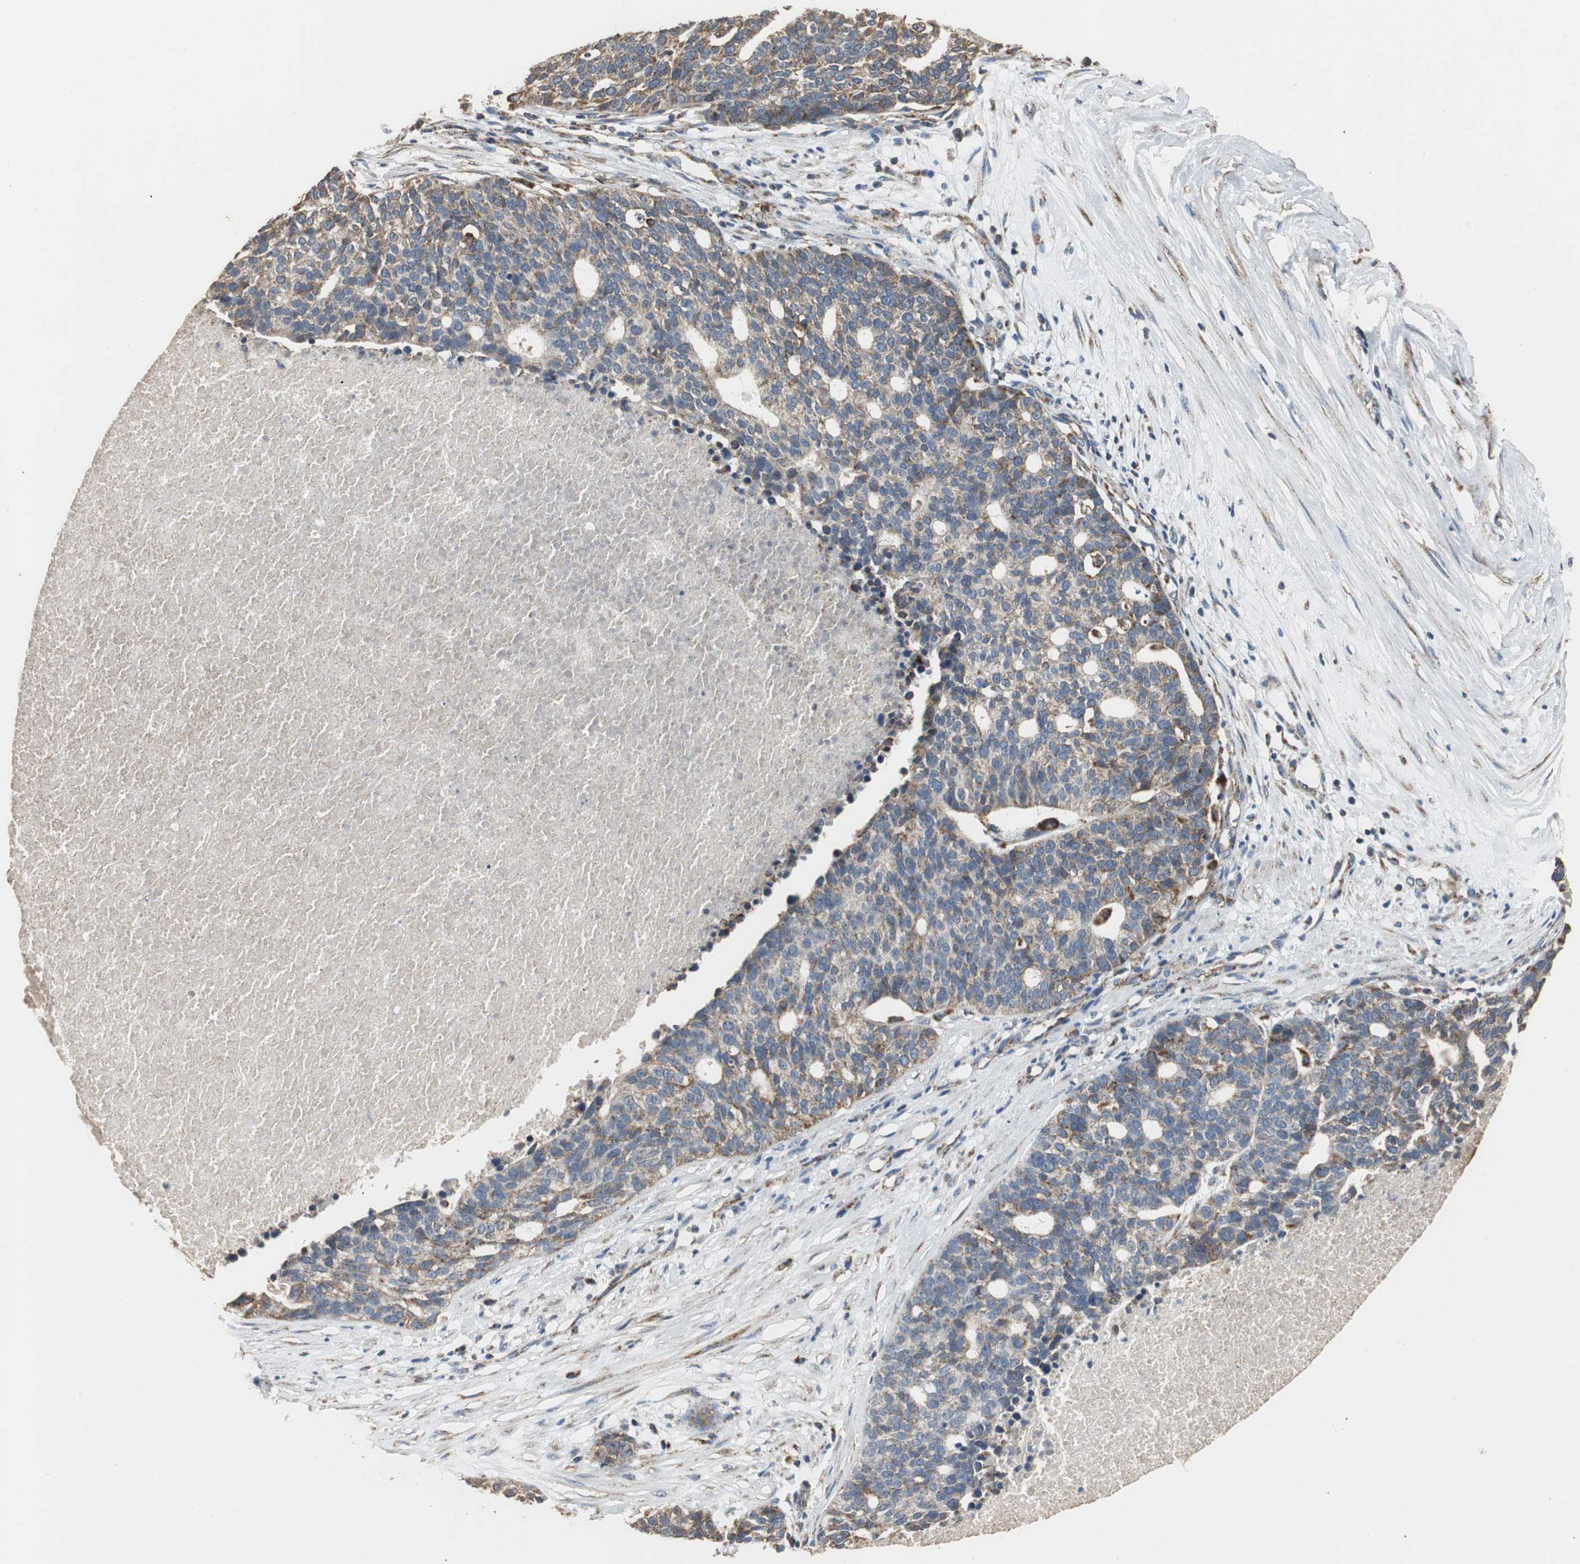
{"staining": {"intensity": "weak", "quantity": "25%-75%", "location": "cytoplasmic/membranous"}, "tissue": "ovarian cancer", "cell_type": "Tumor cells", "image_type": "cancer", "snomed": [{"axis": "morphology", "description": "Cystadenocarcinoma, serous, NOS"}, {"axis": "topography", "description": "Ovary"}], "caption": "Tumor cells display weak cytoplasmic/membranous expression in about 25%-75% of cells in serous cystadenocarcinoma (ovarian).", "gene": "NNT", "patient": {"sex": "female", "age": 59}}